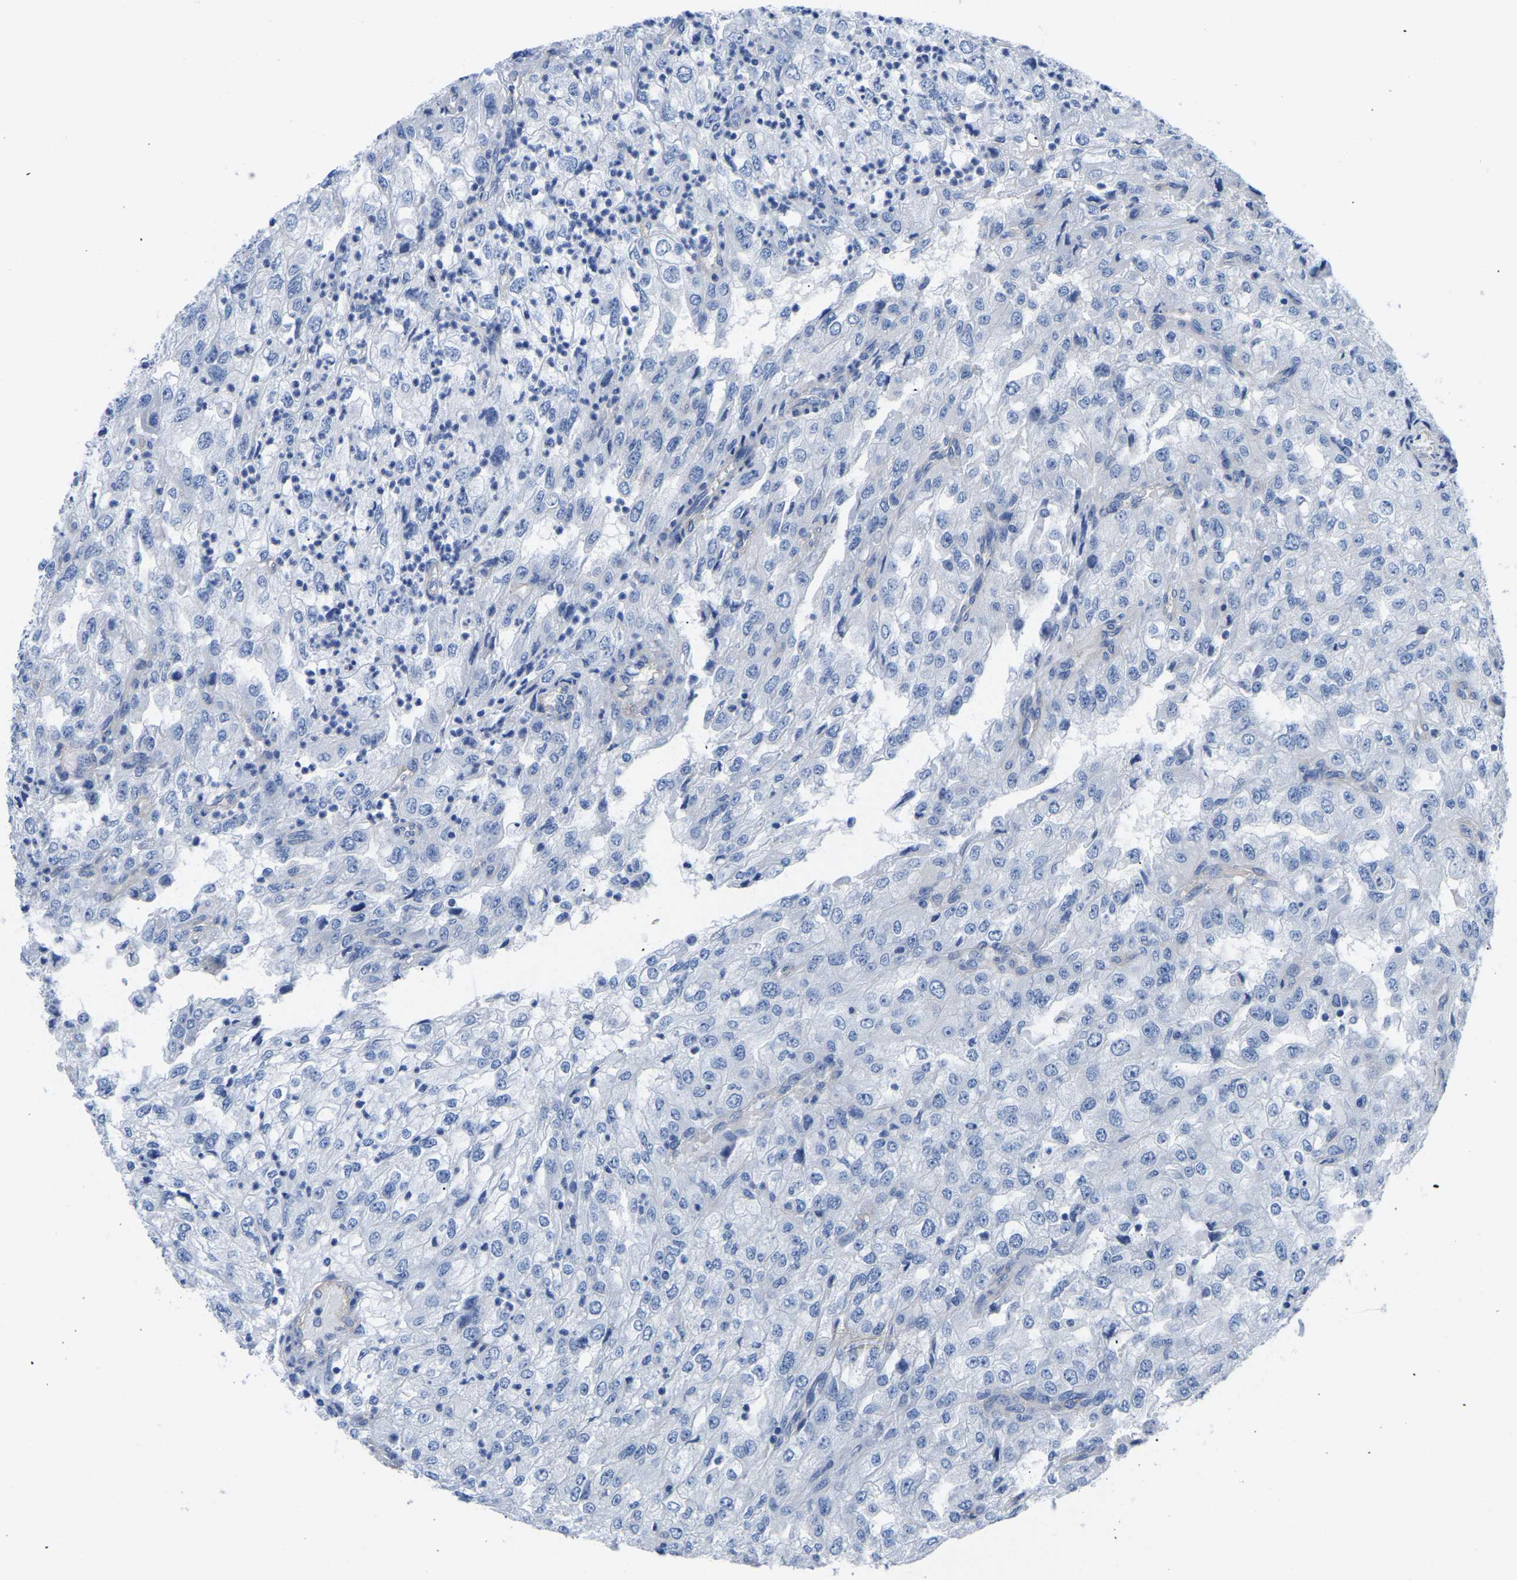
{"staining": {"intensity": "negative", "quantity": "none", "location": "none"}, "tissue": "renal cancer", "cell_type": "Tumor cells", "image_type": "cancer", "snomed": [{"axis": "morphology", "description": "Adenocarcinoma, NOS"}, {"axis": "topography", "description": "Kidney"}], "caption": "DAB (3,3'-diaminobenzidine) immunohistochemical staining of adenocarcinoma (renal) demonstrates no significant expression in tumor cells. Nuclei are stained in blue.", "gene": "UPK3A", "patient": {"sex": "female", "age": 54}}